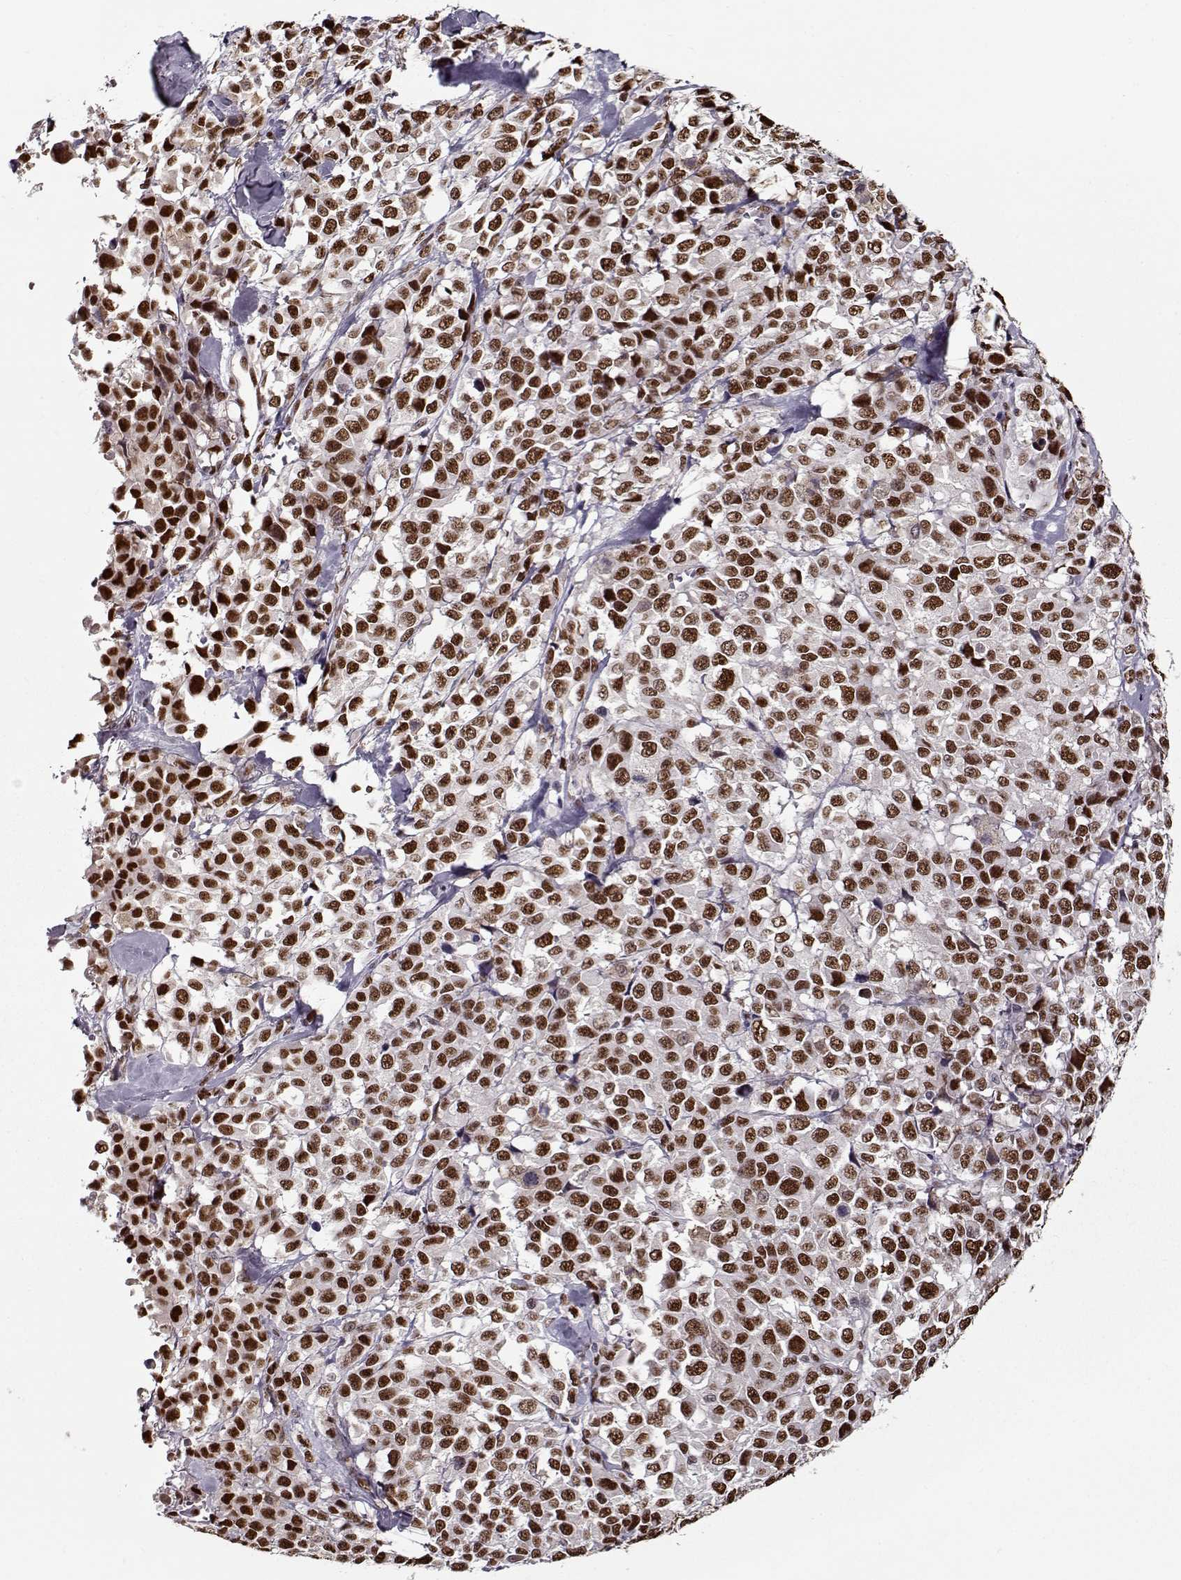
{"staining": {"intensity": "strong", "quantity": ">75%", "location": "nuclear"}, "tissue": "melanoma", "cell_type": "Tumor cells", "image_type": "cancer", "snomed": [{"axis": "morphology", "description": "Malignant melanoma, Metastatic site"}, {"axis": "topography", "description": "Skin"}], "caption": "Protein staining displays strong nuclear staining in about >75% of tumor cells in melanoma. Using DAB (brown) and hematoxylin (blue) stains, captured at high magnification using brightfield microscopy.", "gene": "PRMT8", "patient": {"sex": "male", "age": 84}}